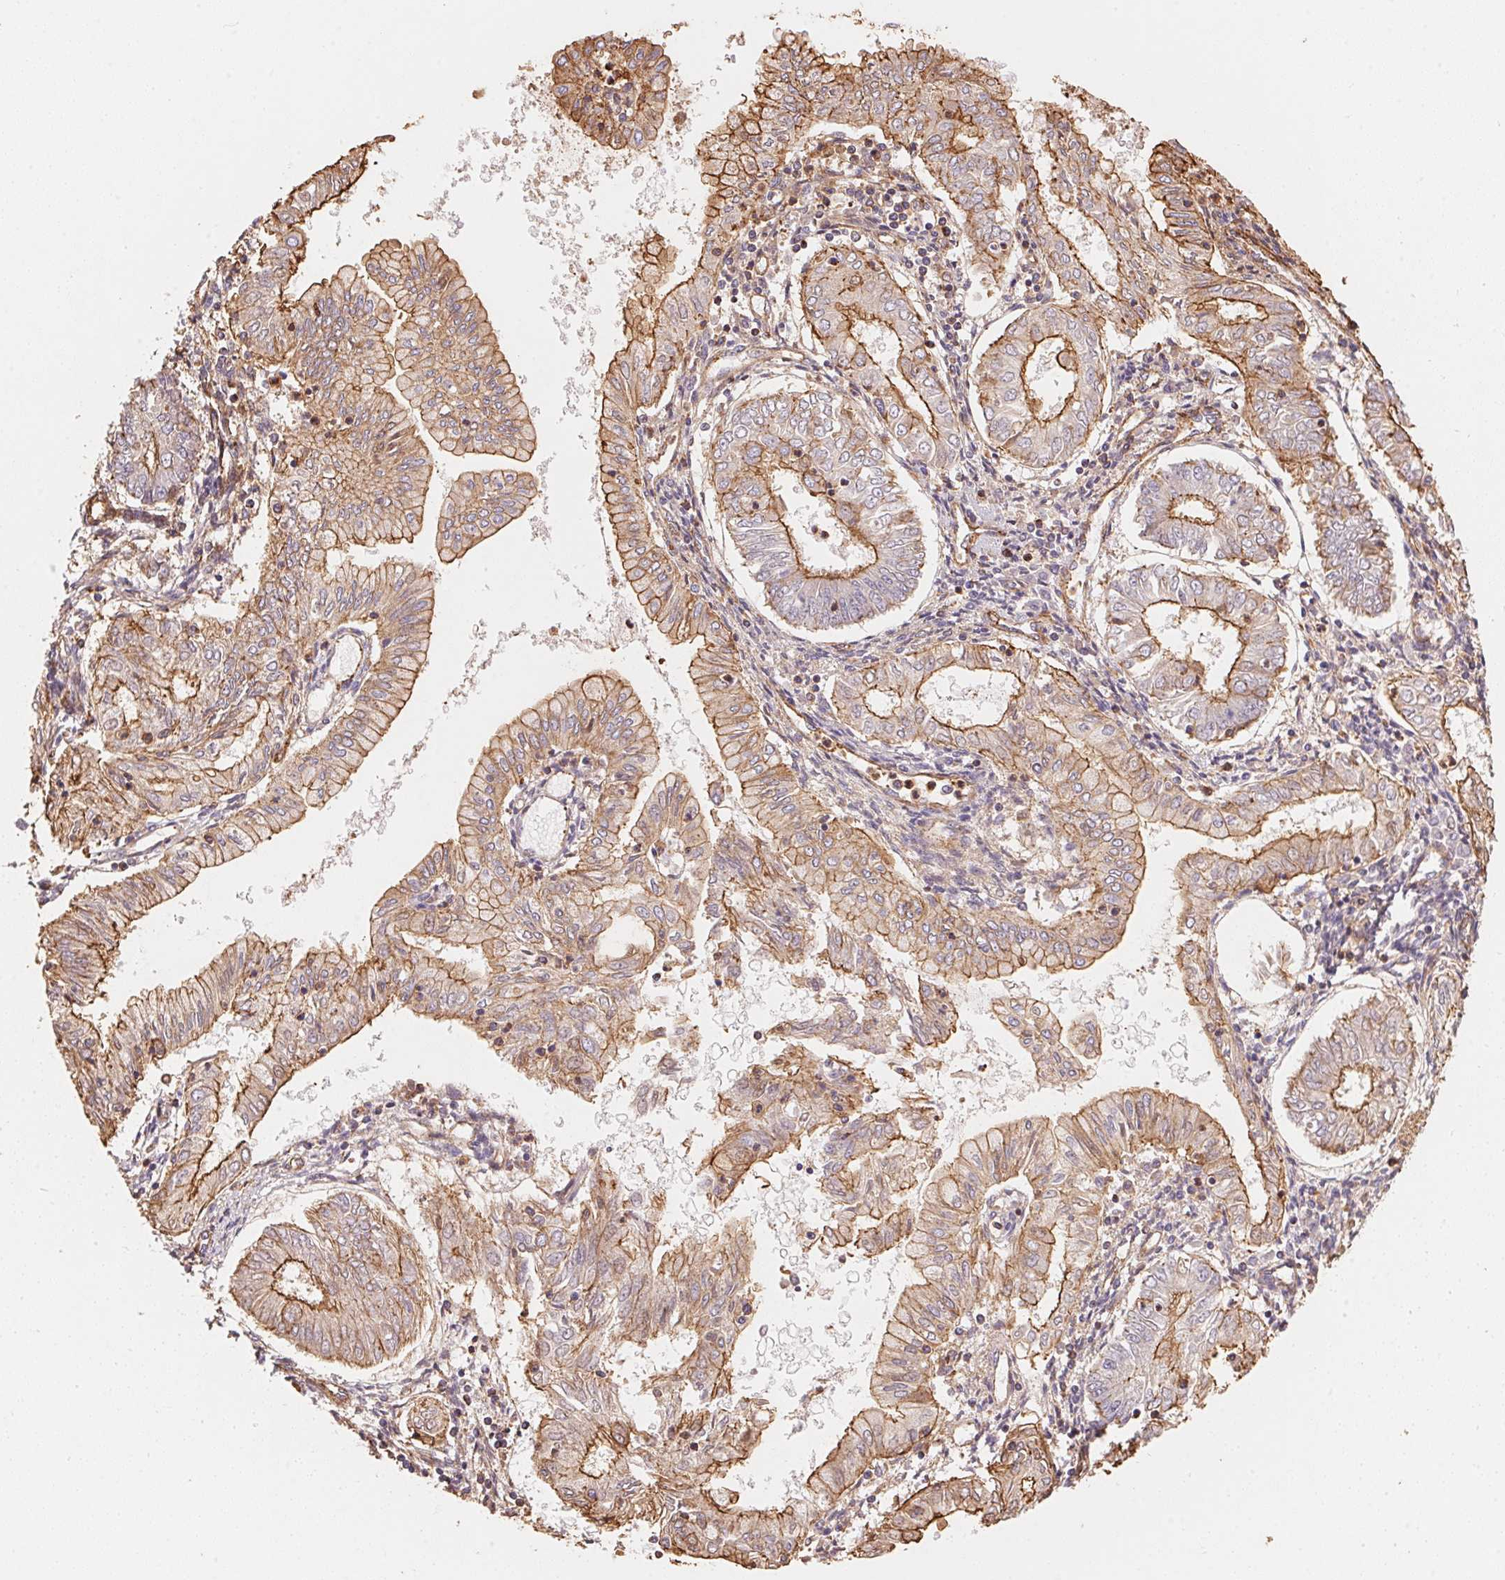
{"staining": {"intensity": "moderate", "quantity": "25%-75%", "location": "cytoplasmic/membranous"}, "tissue": "endometrial cancer", "cell_type": "Tumor cells", "image_type": "cancer", "snomed": [{"axis": "morphology", "description": "Adenocarcinoma, NOS"}, {"axis": "topography", "description": "Endometrium"}], "caption": "The micrograph demonstrates a brown stain indicating the presence of a protein in the cytoplasmic/membranous of tumor cells in endometrial cancer.", "gene": "FRAS1", "patient": {"sex": "female", "age": 68}}